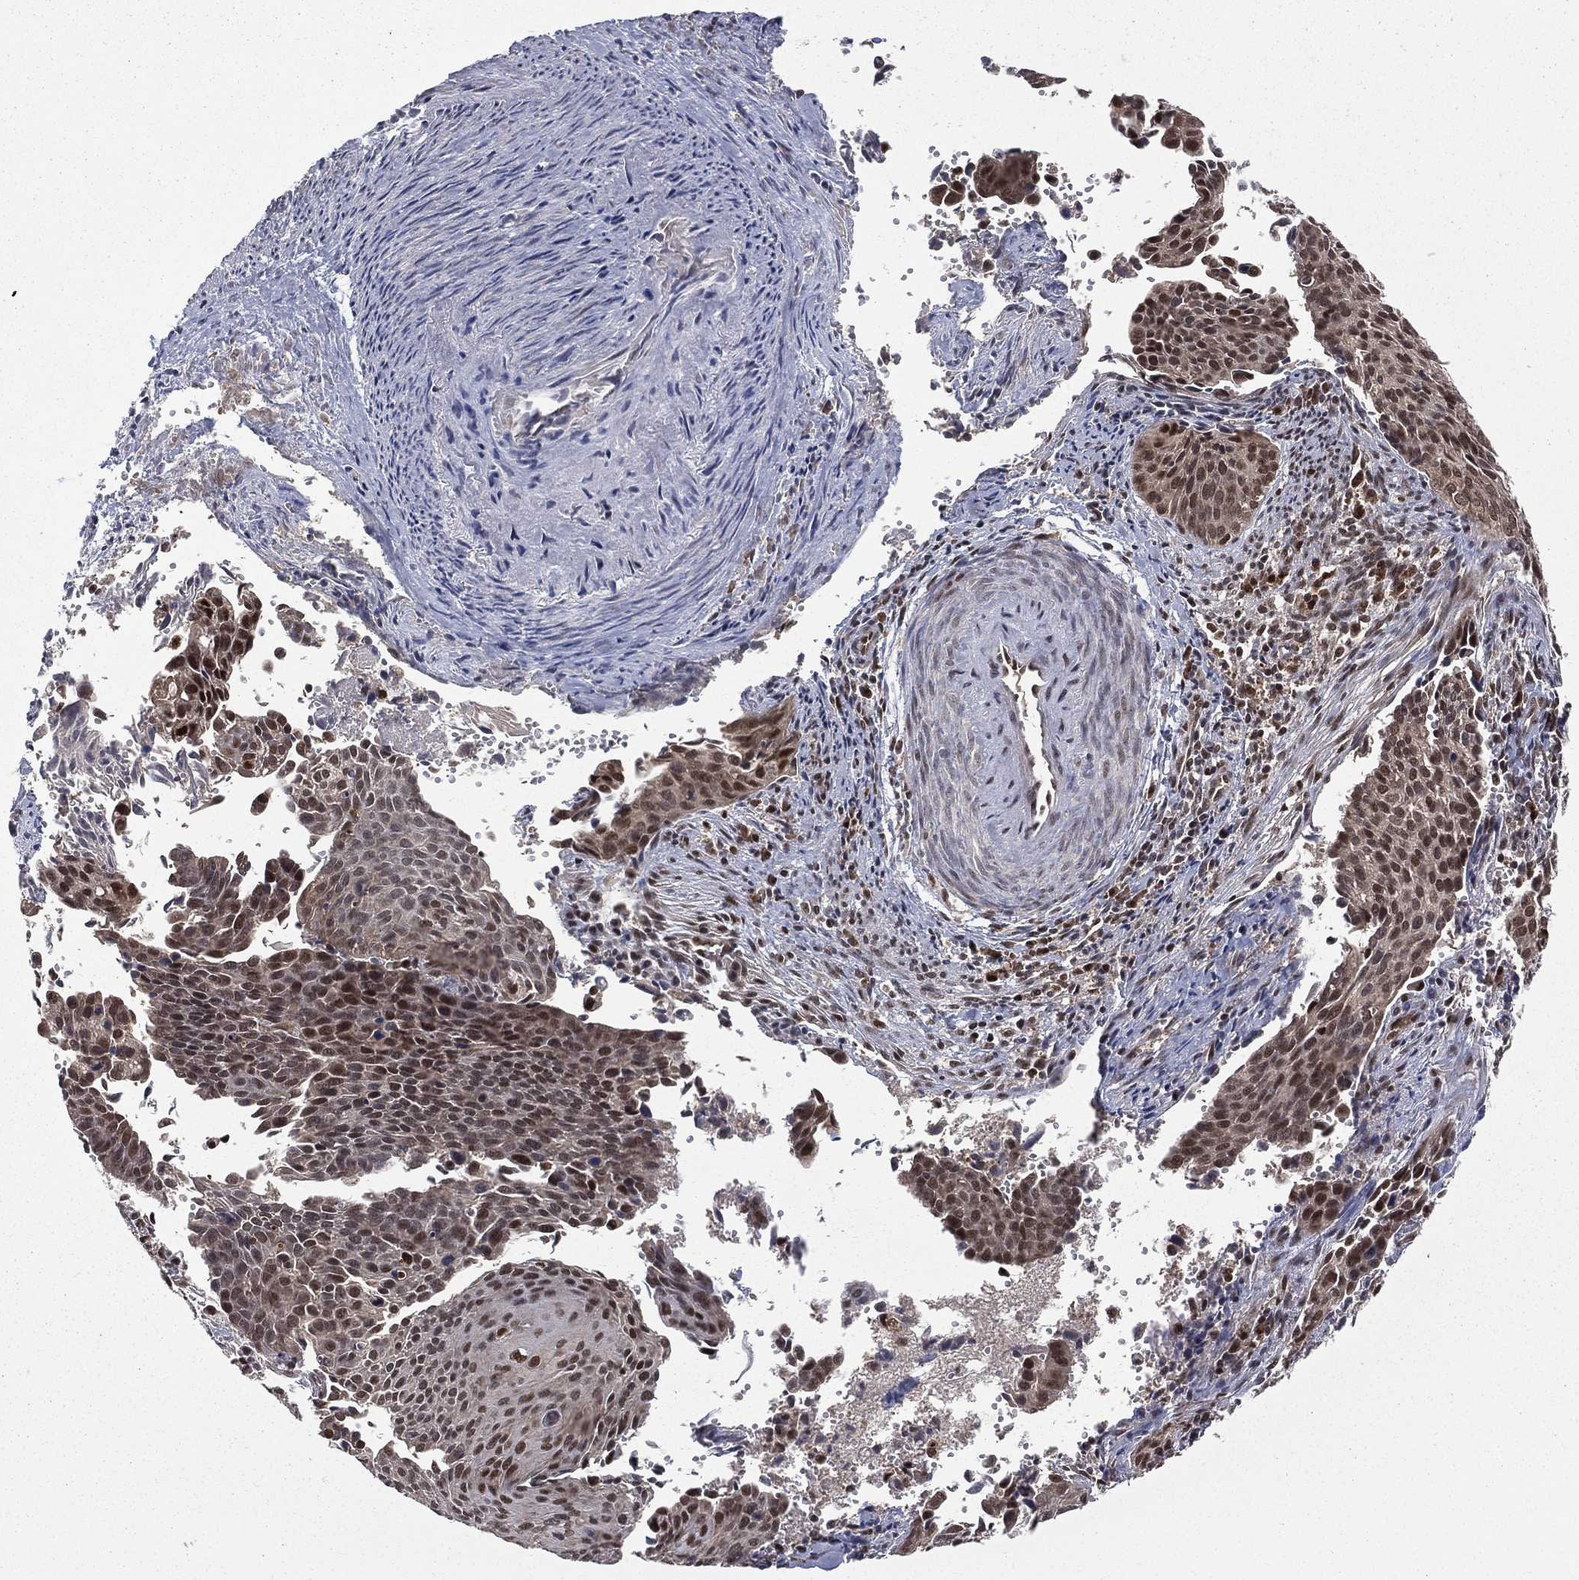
{"staining": {"intensity": "strong", "quantity": "<25%", "location": "nuclear"}, "tissue": "cervical cancer", "cell_type": "Tumor cells", "image_type": "cancer", "snomed": [{"axis": "morphology", "description": "Squamous cell carcinoma, NOS"}, {"axis": "topography", "description": "Cervix"}], "caption": "Squamous cell carcinoma (cervical) stained with IHC demonstrates strong nuclear staining in approximately <25% of tumor cells.", "gene": "JMJD6", "patient": {"sex": "female", "age": 29}}